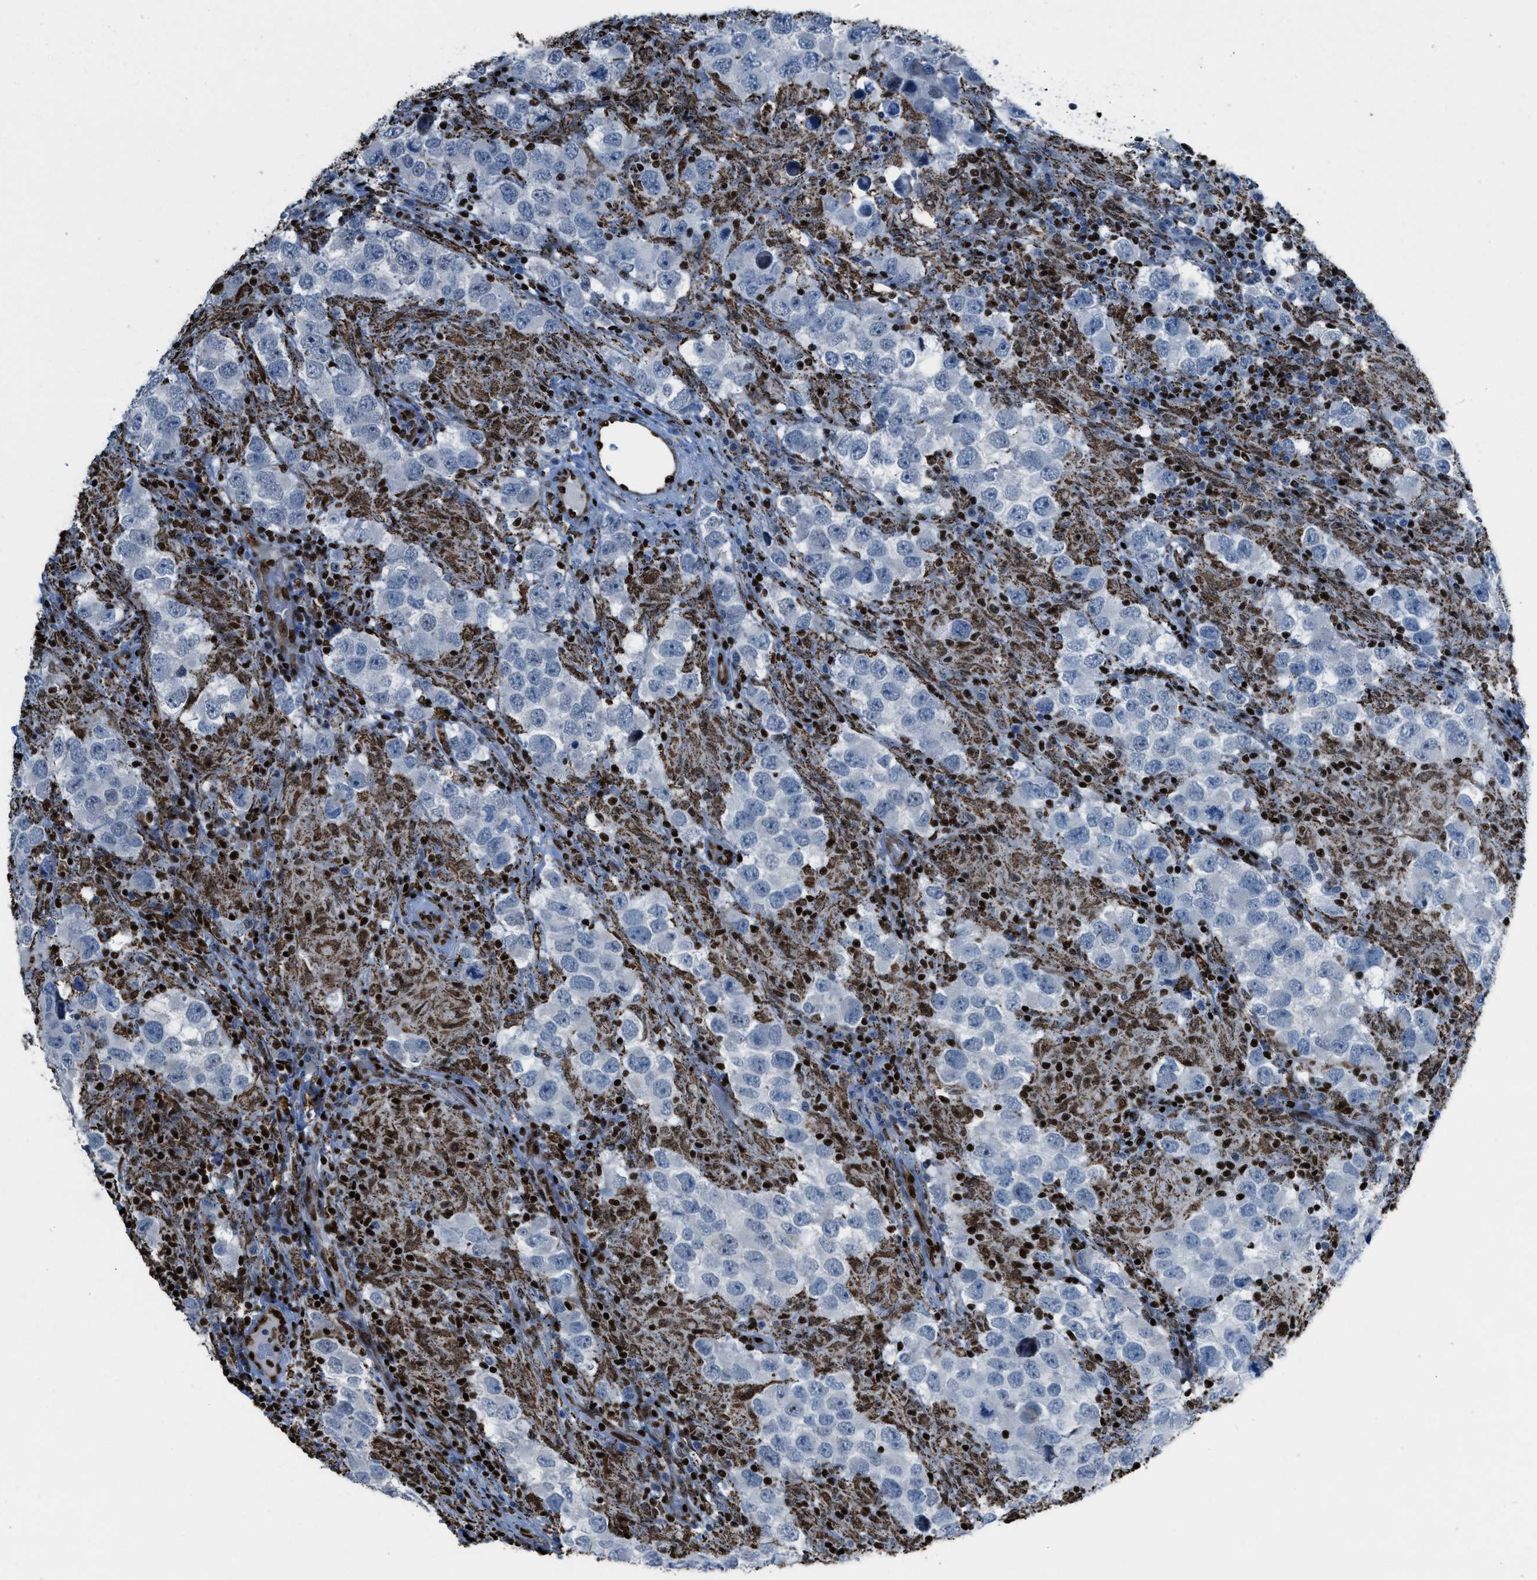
{"staining": {"intensity": "negative", "quantity": "none", "location": "none"}, "tissue": "testis cancer", "cell_type": "Tumor cells", "image_type": "cancer", "snomed": [{"axis": "morphology", "description": "Carcinoma, Embryonal, NOS"}, {"axis": "topography", "description": "Testis"}], "caption": "IHC micrograph of neoplastic tissue: testis cancer (embryonal carcinoma) stained with DAB (3,3'-diaminobenzidine) demonstrates no significant protein positivity in tumor cells. (Stains: DAB immunohistochemistry with hematoxylin counter stain, Microscopy: brightfield microscopy at high magnification).", "gene": "SLFN5", "patient": {"sex": "male", "age": 21}}